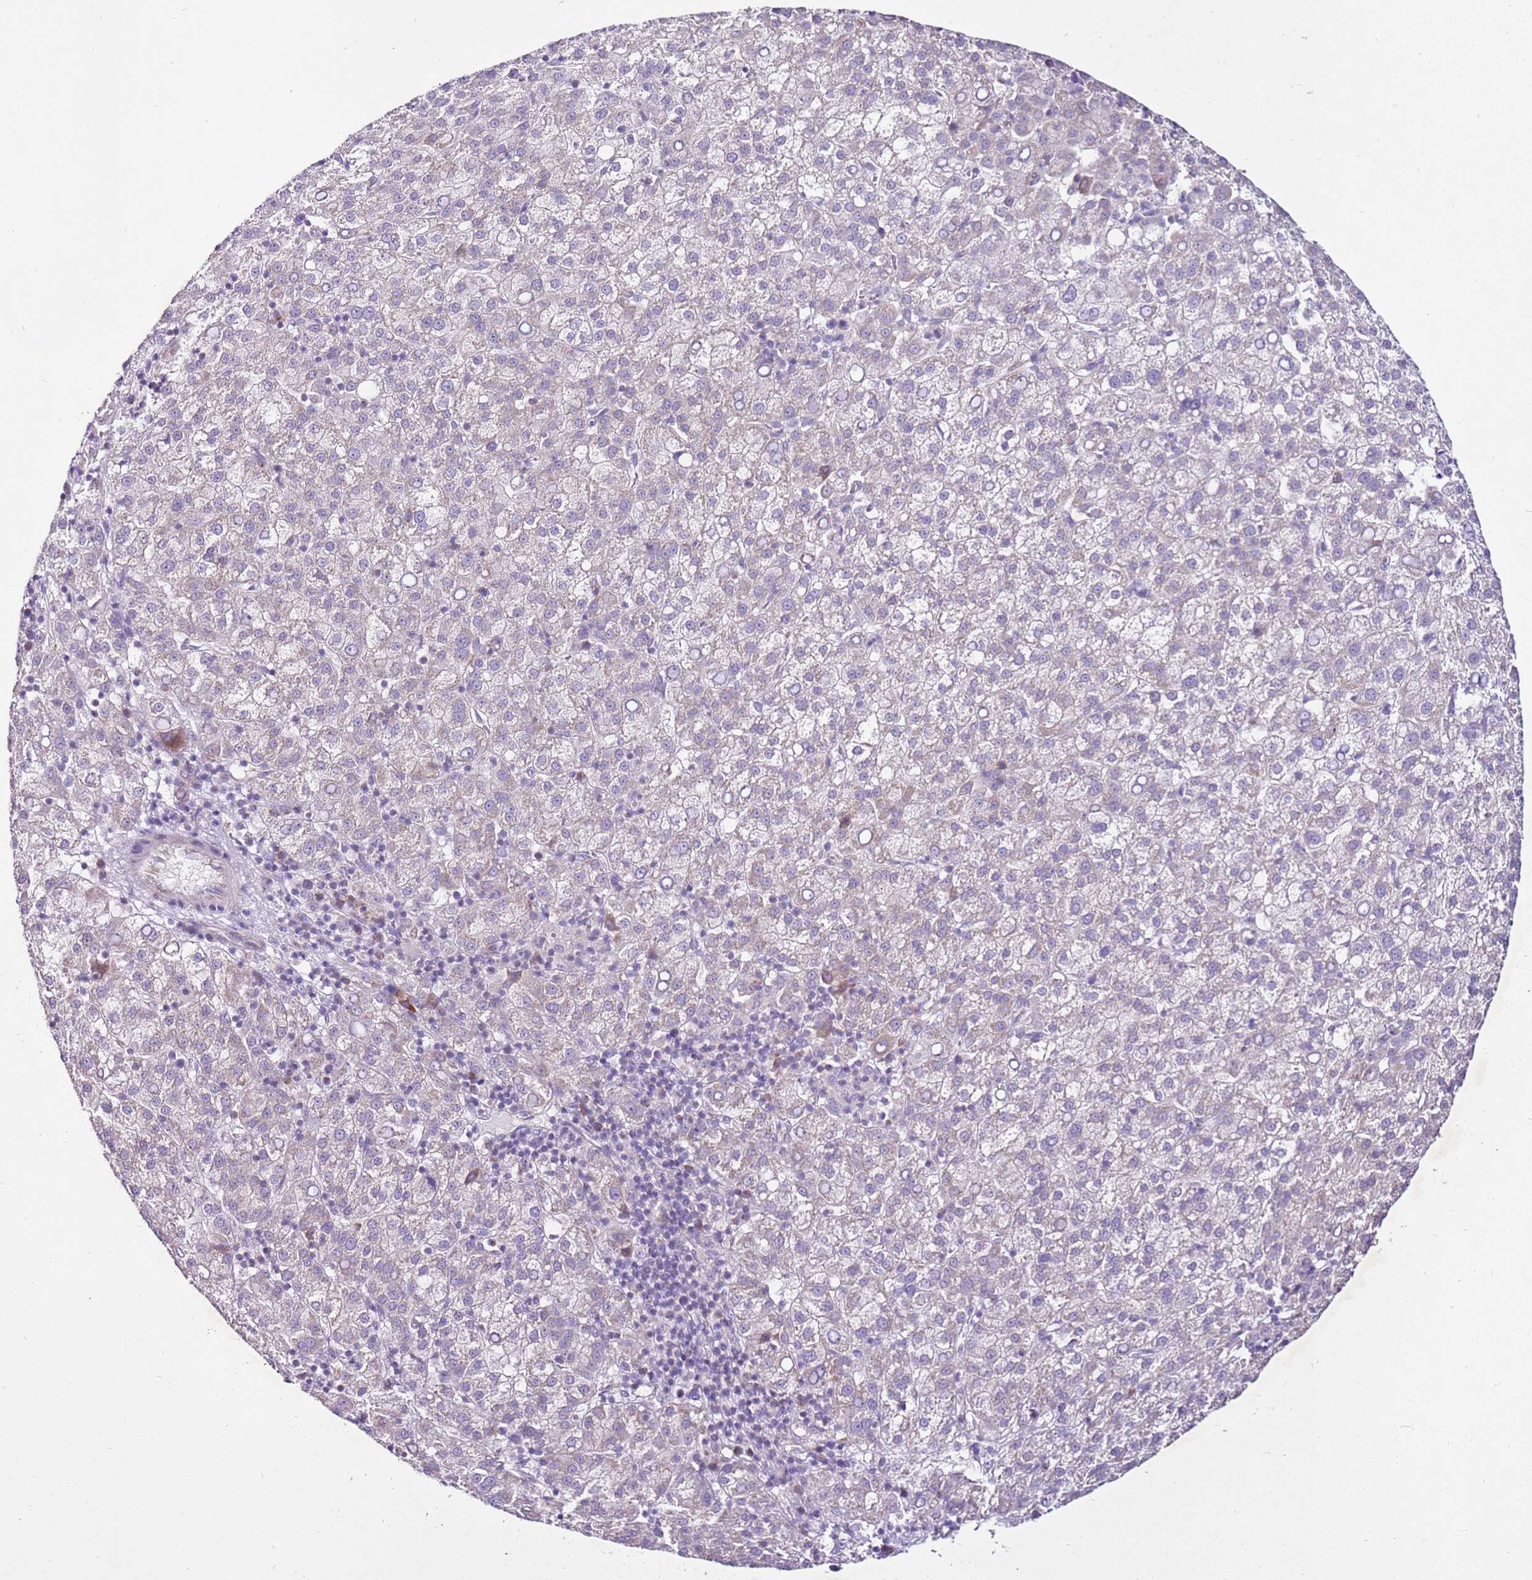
{"staining": {"intensity": "negative", "quantity": "none", "location": "none"}, "tissue": "liver cancer", "cell_type": "Tumor cells", "image_type": "cancer", "snomed": [{"axis": "morphology", "description": "Carcinoma, Hepatocellular, NOS"}, {"axis": "topography", "description": "Liver"}], "caption": "DAB immunohistochemical staining of human liver cancer (hepatocellular carcinoma) shows no significant expression in tumor cells. (DAB immunohistochemistry (IHC) with hematoxylin counter stain).", "gene": "MRPL36", "patient": {"sex": "female", "age": 58}}